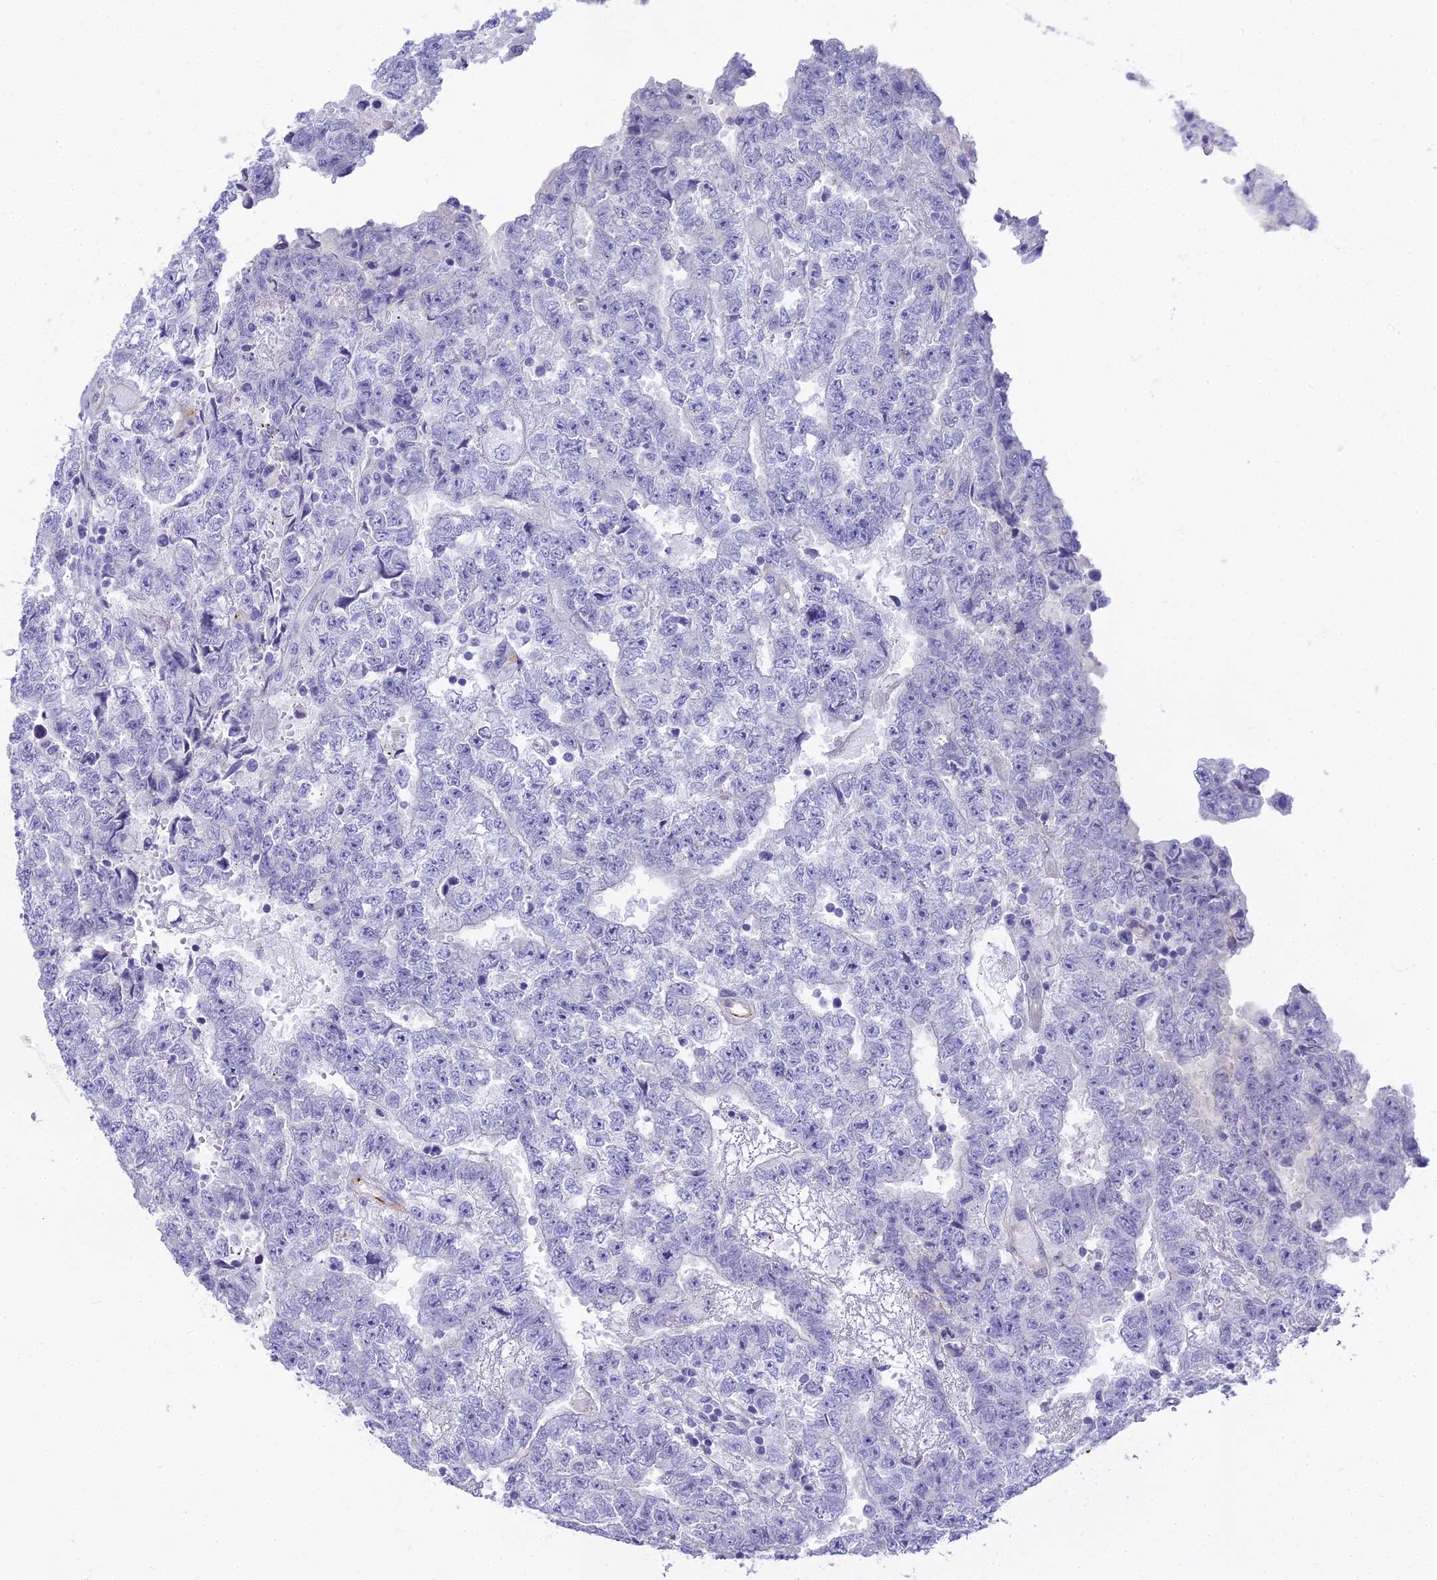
{"staining": {"intensity": "negative", "quantity": "none", "location": "none"}, "tissue": "testis cancer", "cell_type": "Tumor cells", "image_type": "cancer", "snomed": [{"axis": "morphology", "description": "Carcinoma, Embryonal, NOS"}, {"axis": "topography", "description": "Testis"}], "caption": "The immunohistochemistry (IHC) histopathology image has no significant expression in tumor cells of testis cancer tissue.", "gene": "EVI2A", "patient": {"sex": "male", "age": 25}}